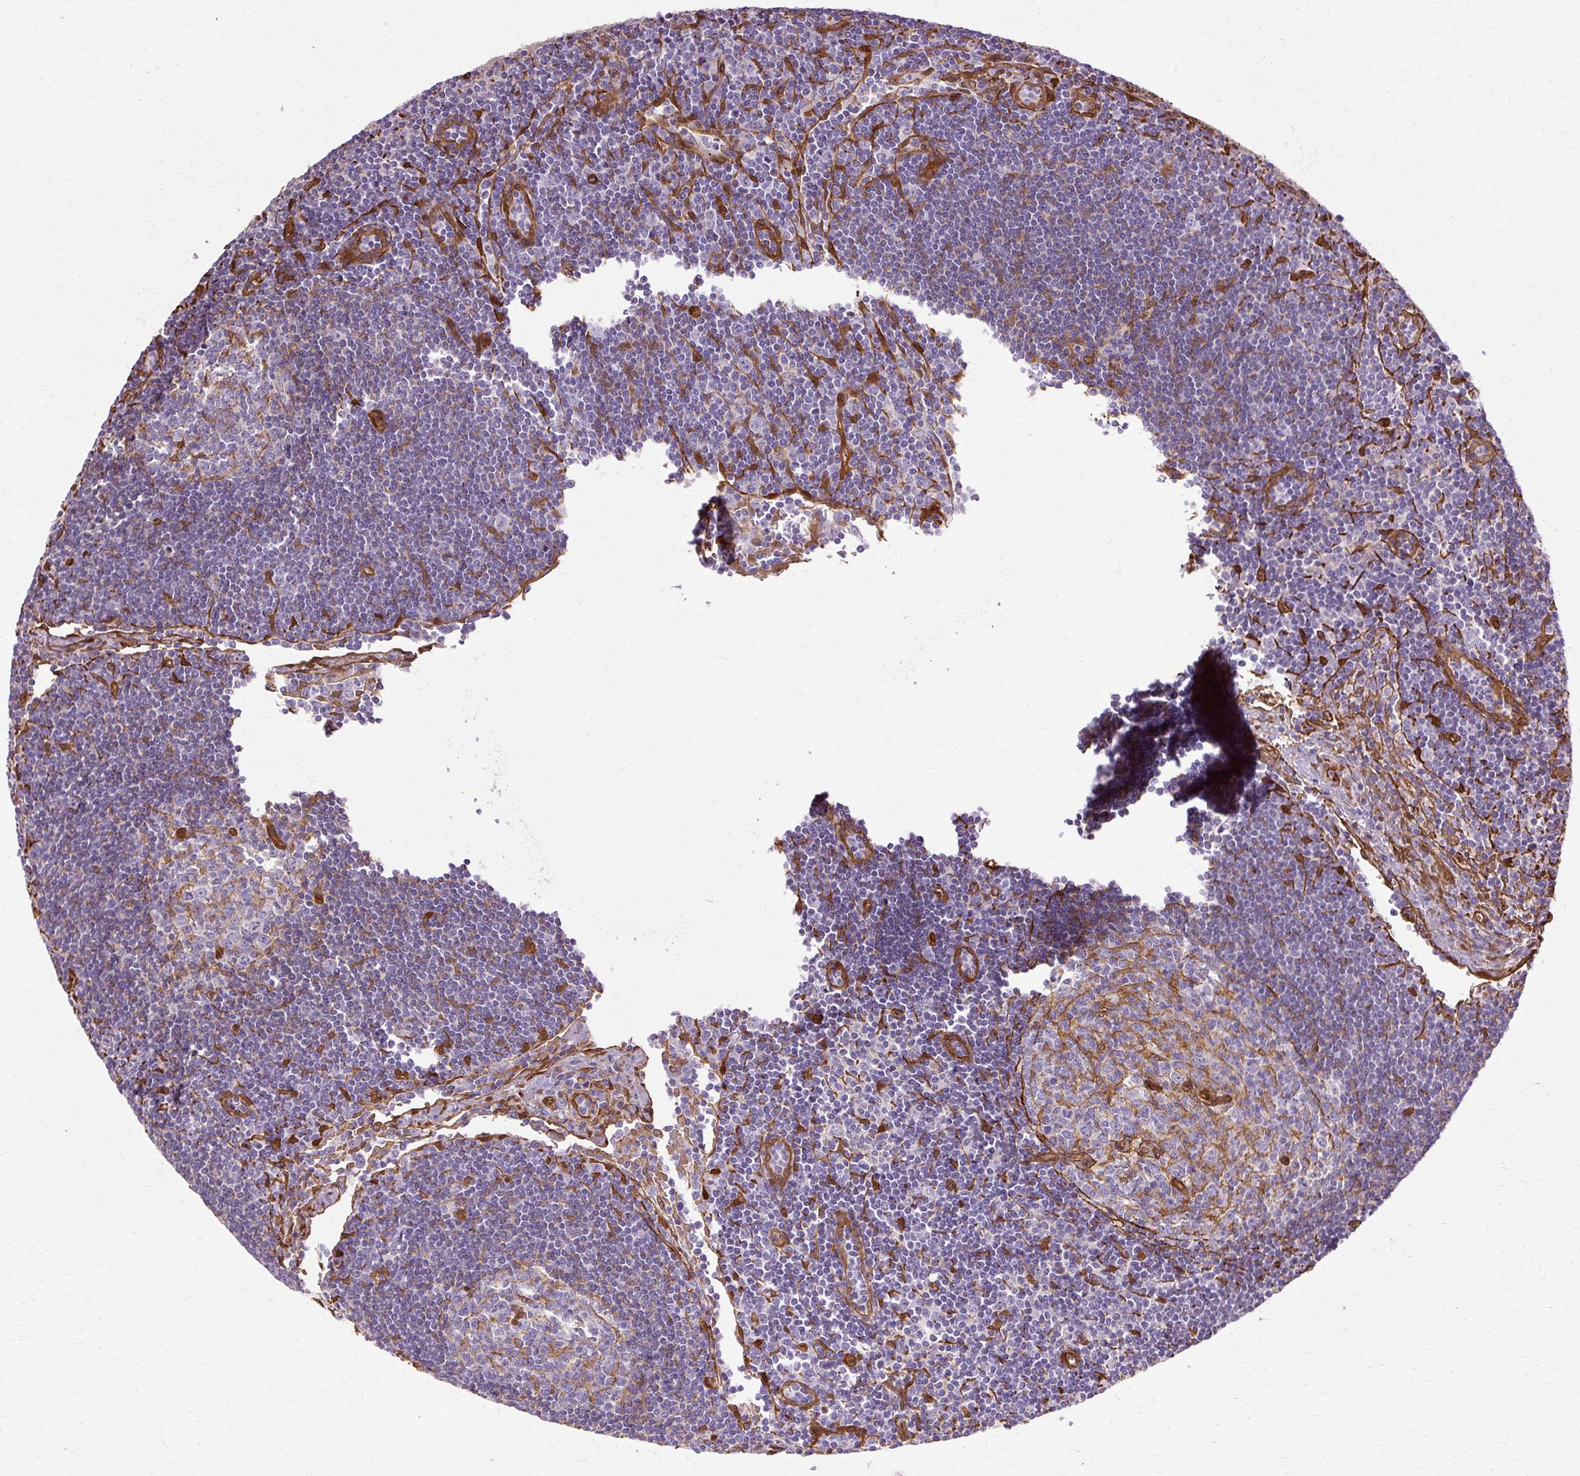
{"staining": {"intensity": "negative", "quantity": "none", "location": "none"}, "tissue": "lymph node", "cell_type": "Germinal center cells", "image_type": "normal", "snomed": [{"axis": "morphology", "description": "Normal tissue, NOS"}, {"axis": "topography", "description": "Lymph node"}], "caption": "IHC micrograph of normal lymph node stained for a protein (brown), which exhibits no staining in germinal center cells.", "gene": "CNN3", "patient": {"sex": "female", "age": 29}}